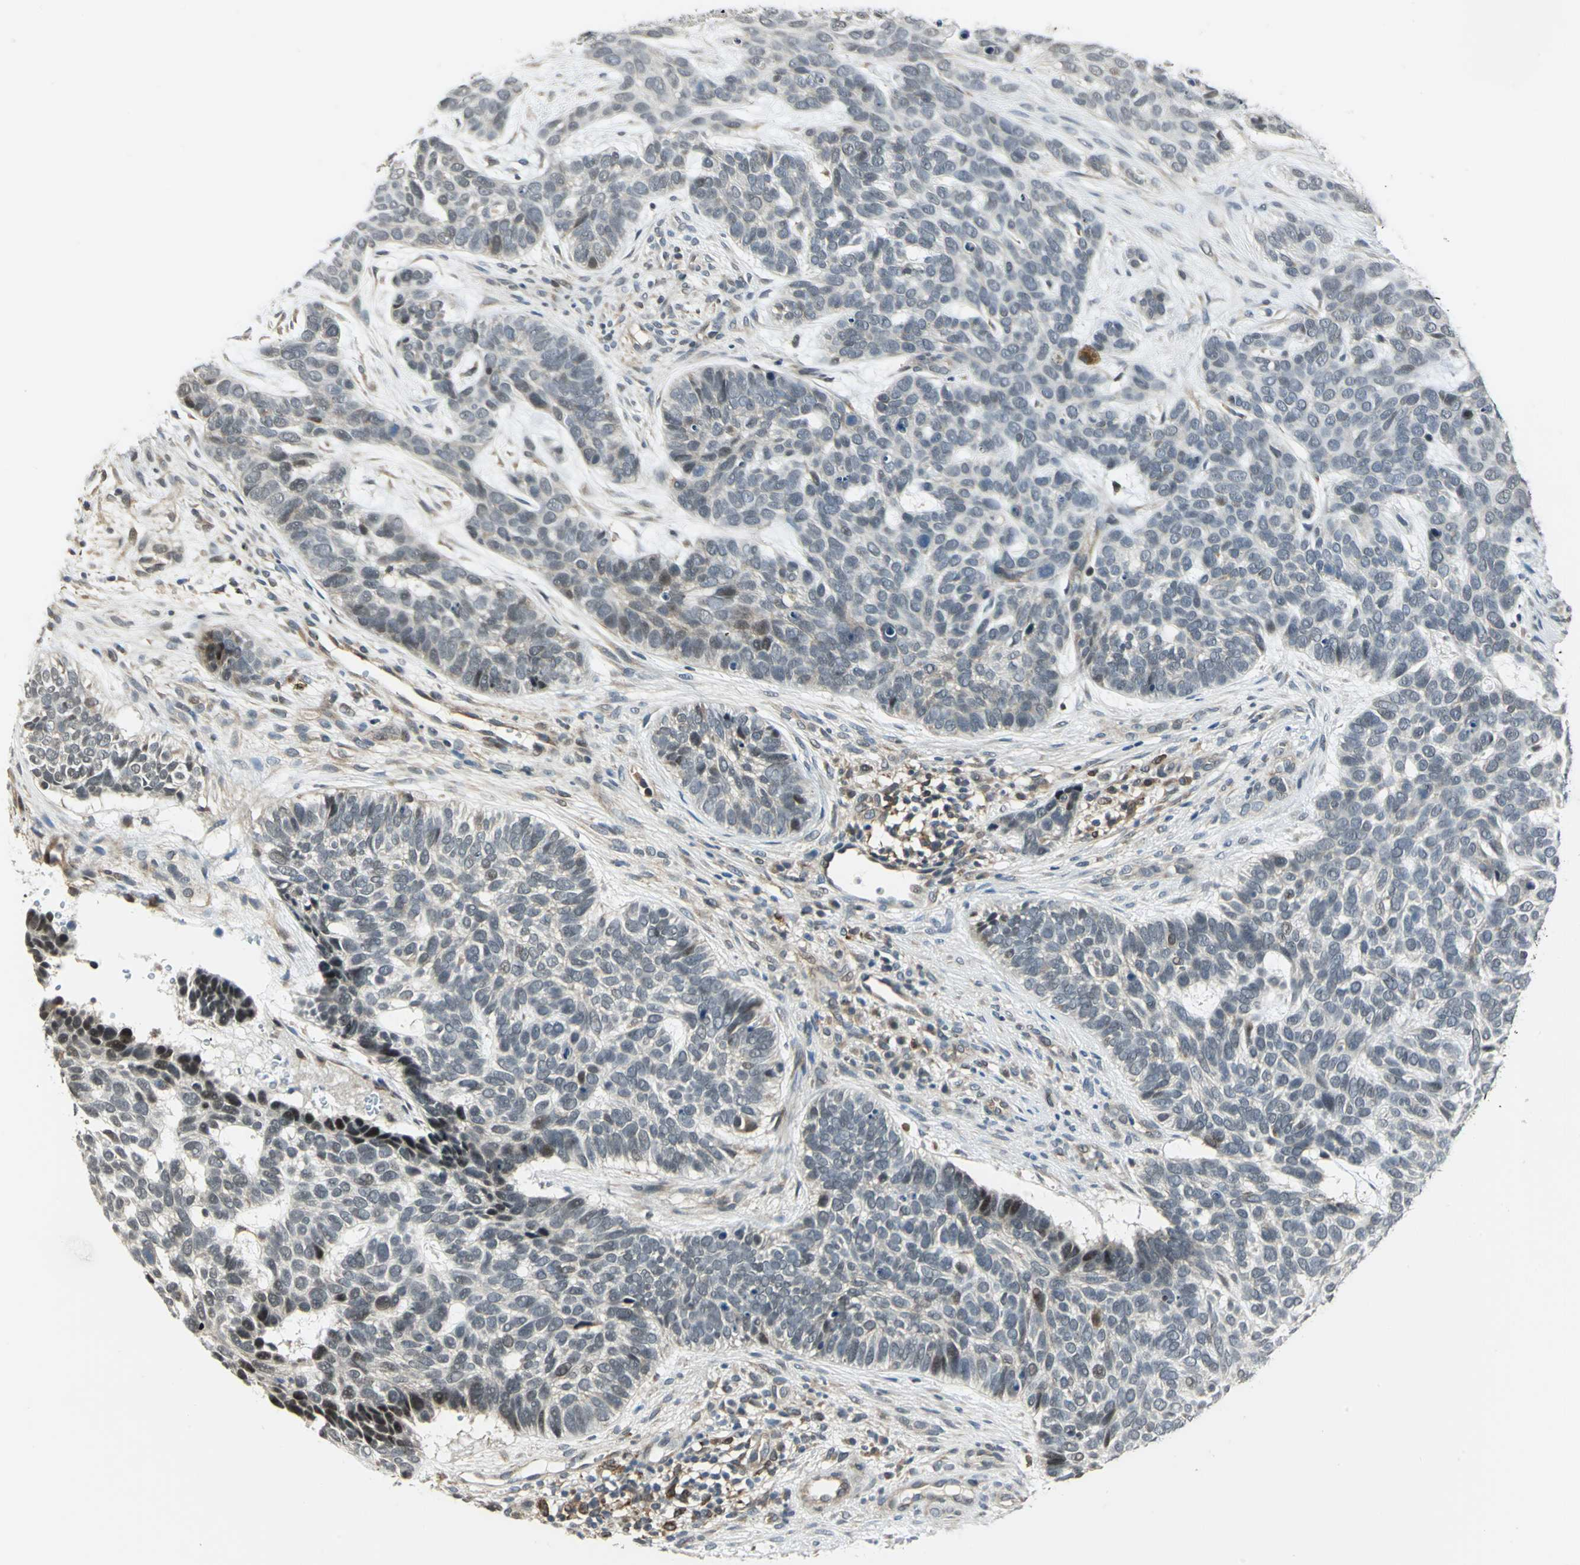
{"staining": {"intensity": "negative", "quantity": "none", "location": "none"}, "tissue": "skin cancer", "cell_type": "Tumor cells", "image_type": "cancer", "snomed": [{"axis": "morphology", "description": "Basal cell carcinoma"}, {"axis": "topography", "description": "Skin"}], "caption": "Protein analysis of skin cancer (basal cell carcinoma) reveals no significant positivity in tumor cells. (DAB IHC with hematoxylin counter stain).", "gene": "PLAGL2", "patient": {"sex": "male", "age": 87}}